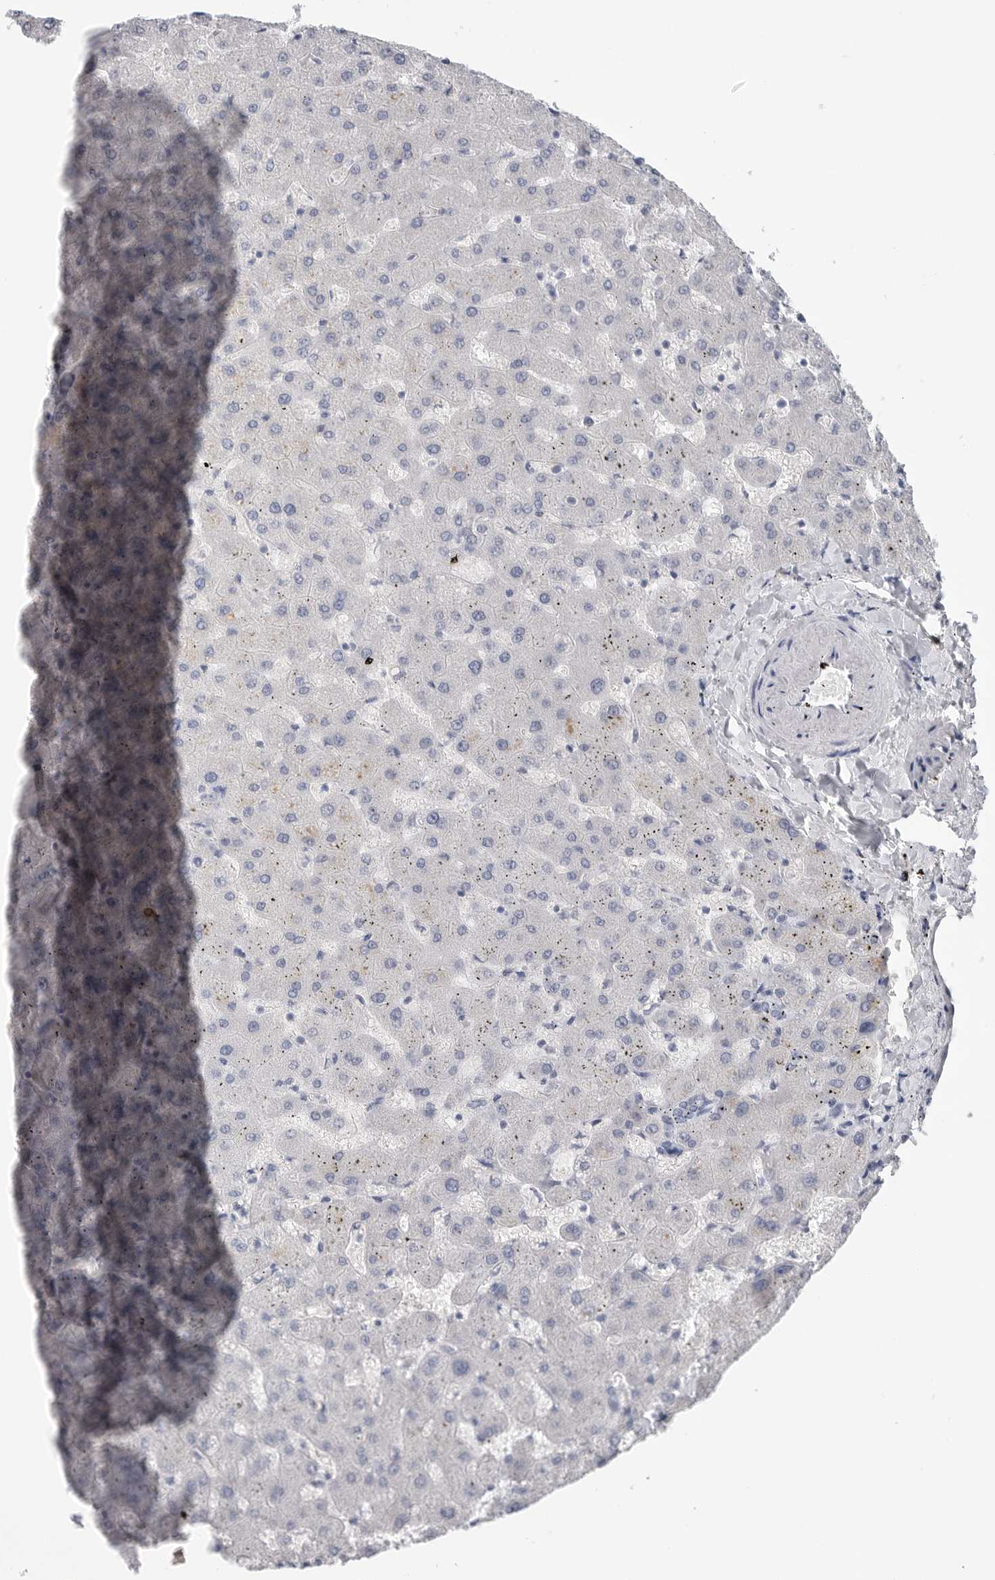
{"staining": {"intensity": "negative", "quantity": "none", "location": "none"}, "tissue": "liver", "cell_type": "Cholangiocytes", "image_type": "normal", "snomed": [{"axis": "morphology", "description": "Normal tissue, NOS"}, {"axis": "topography", "description": "Liver"}], "caption": "Immunohistochemistry of unremarkable liver shows no positivity in cholangiocytes.", "gene": "FABP6", "patient": {"sex": "female", "age": 63}}